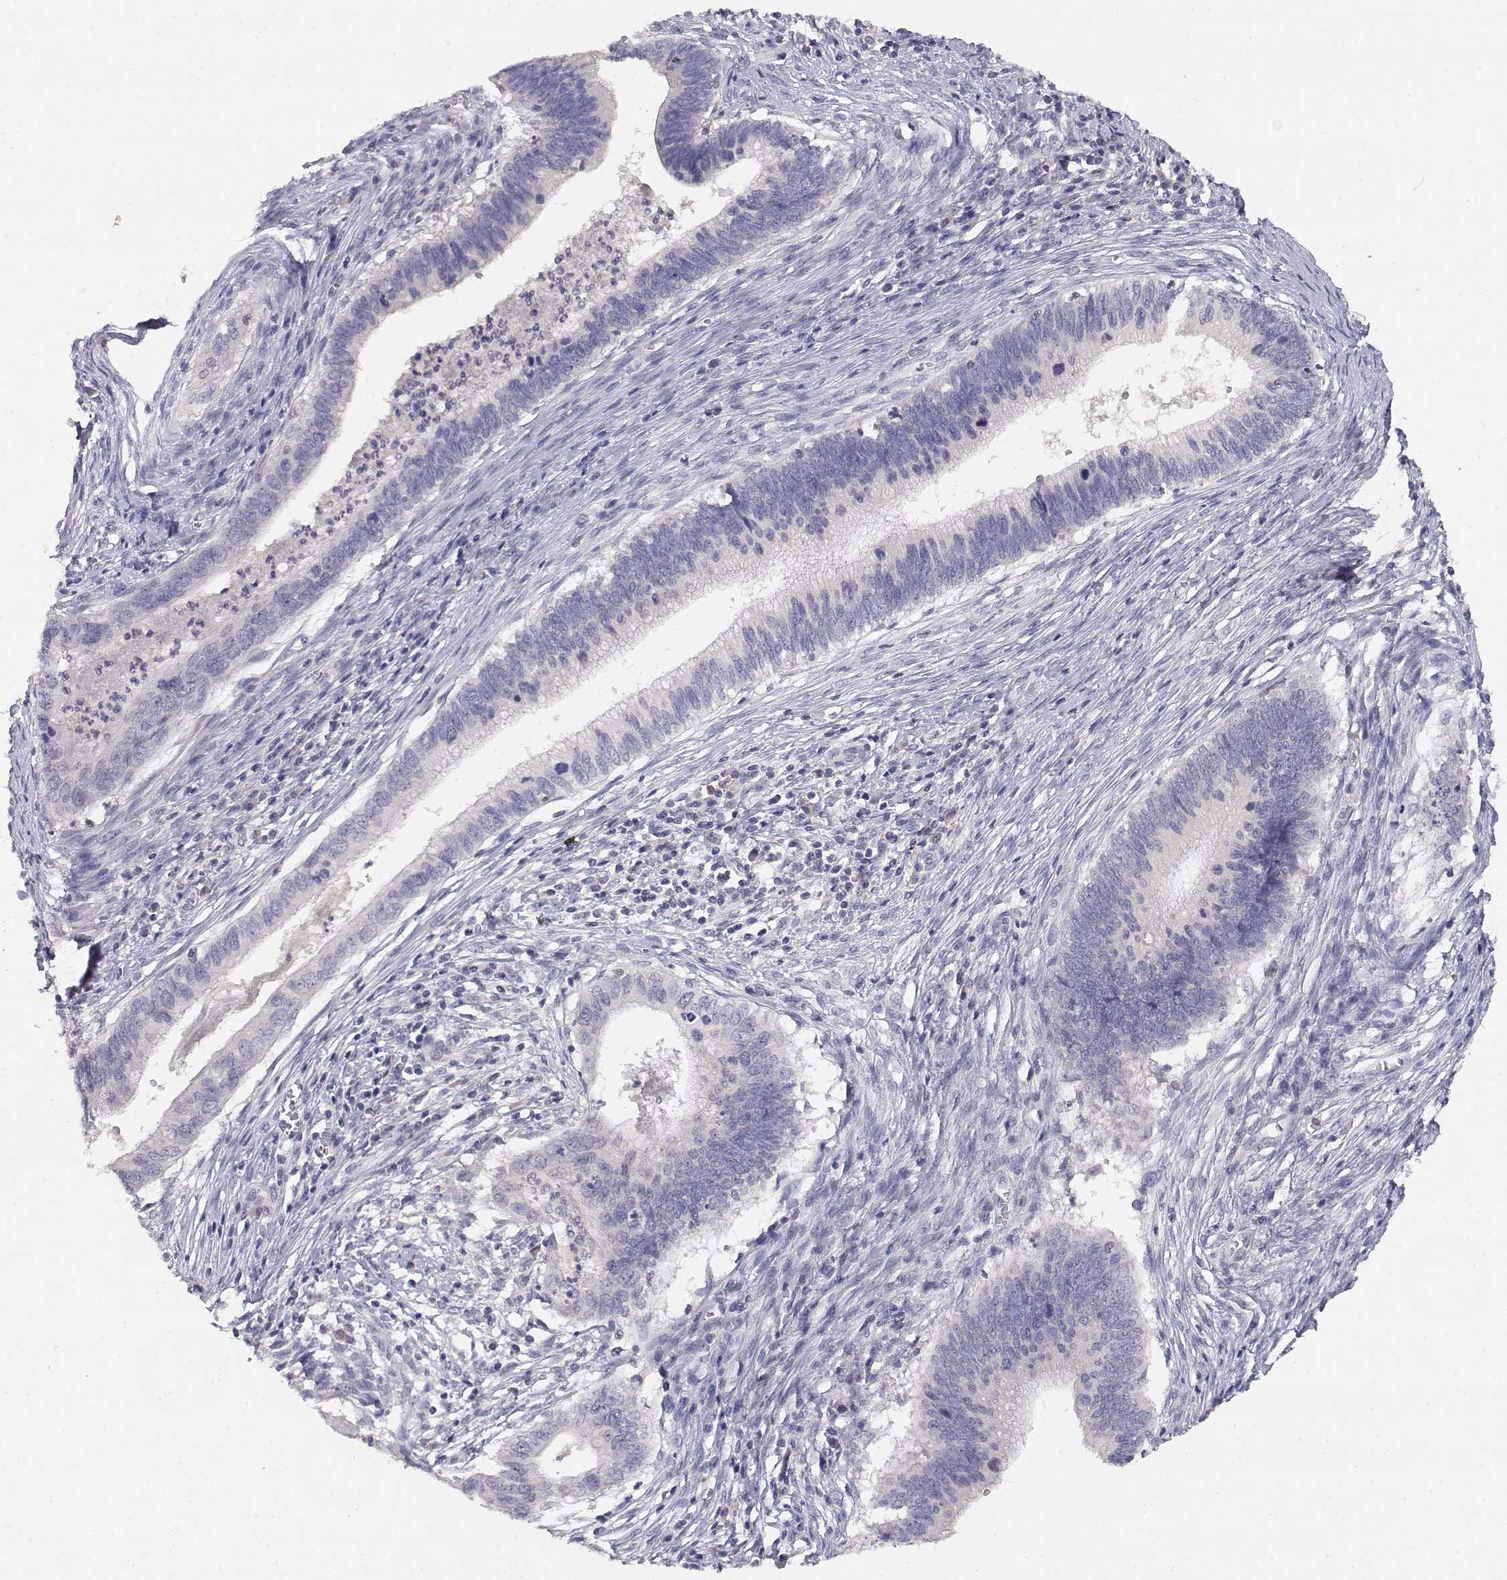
{"staining": {"intensity": "negative", "quantity": "none", "location": "none"}, "tissue": "cervical cancer", "cell_type": "Tumor cells", "image_type": "cancer", "snomed": [{"axis": "morphology", "description": "Adenocarcinoma, NOS"}, {"axis": "topography", "description": "Cervix"}], "caption": "Immunohistochemical staining of cervical cancer (adenocarcinoma) shows no significant expression in tumor cells.", "gene": "ADA", "patient": {"sex": "female", "age": 42}}